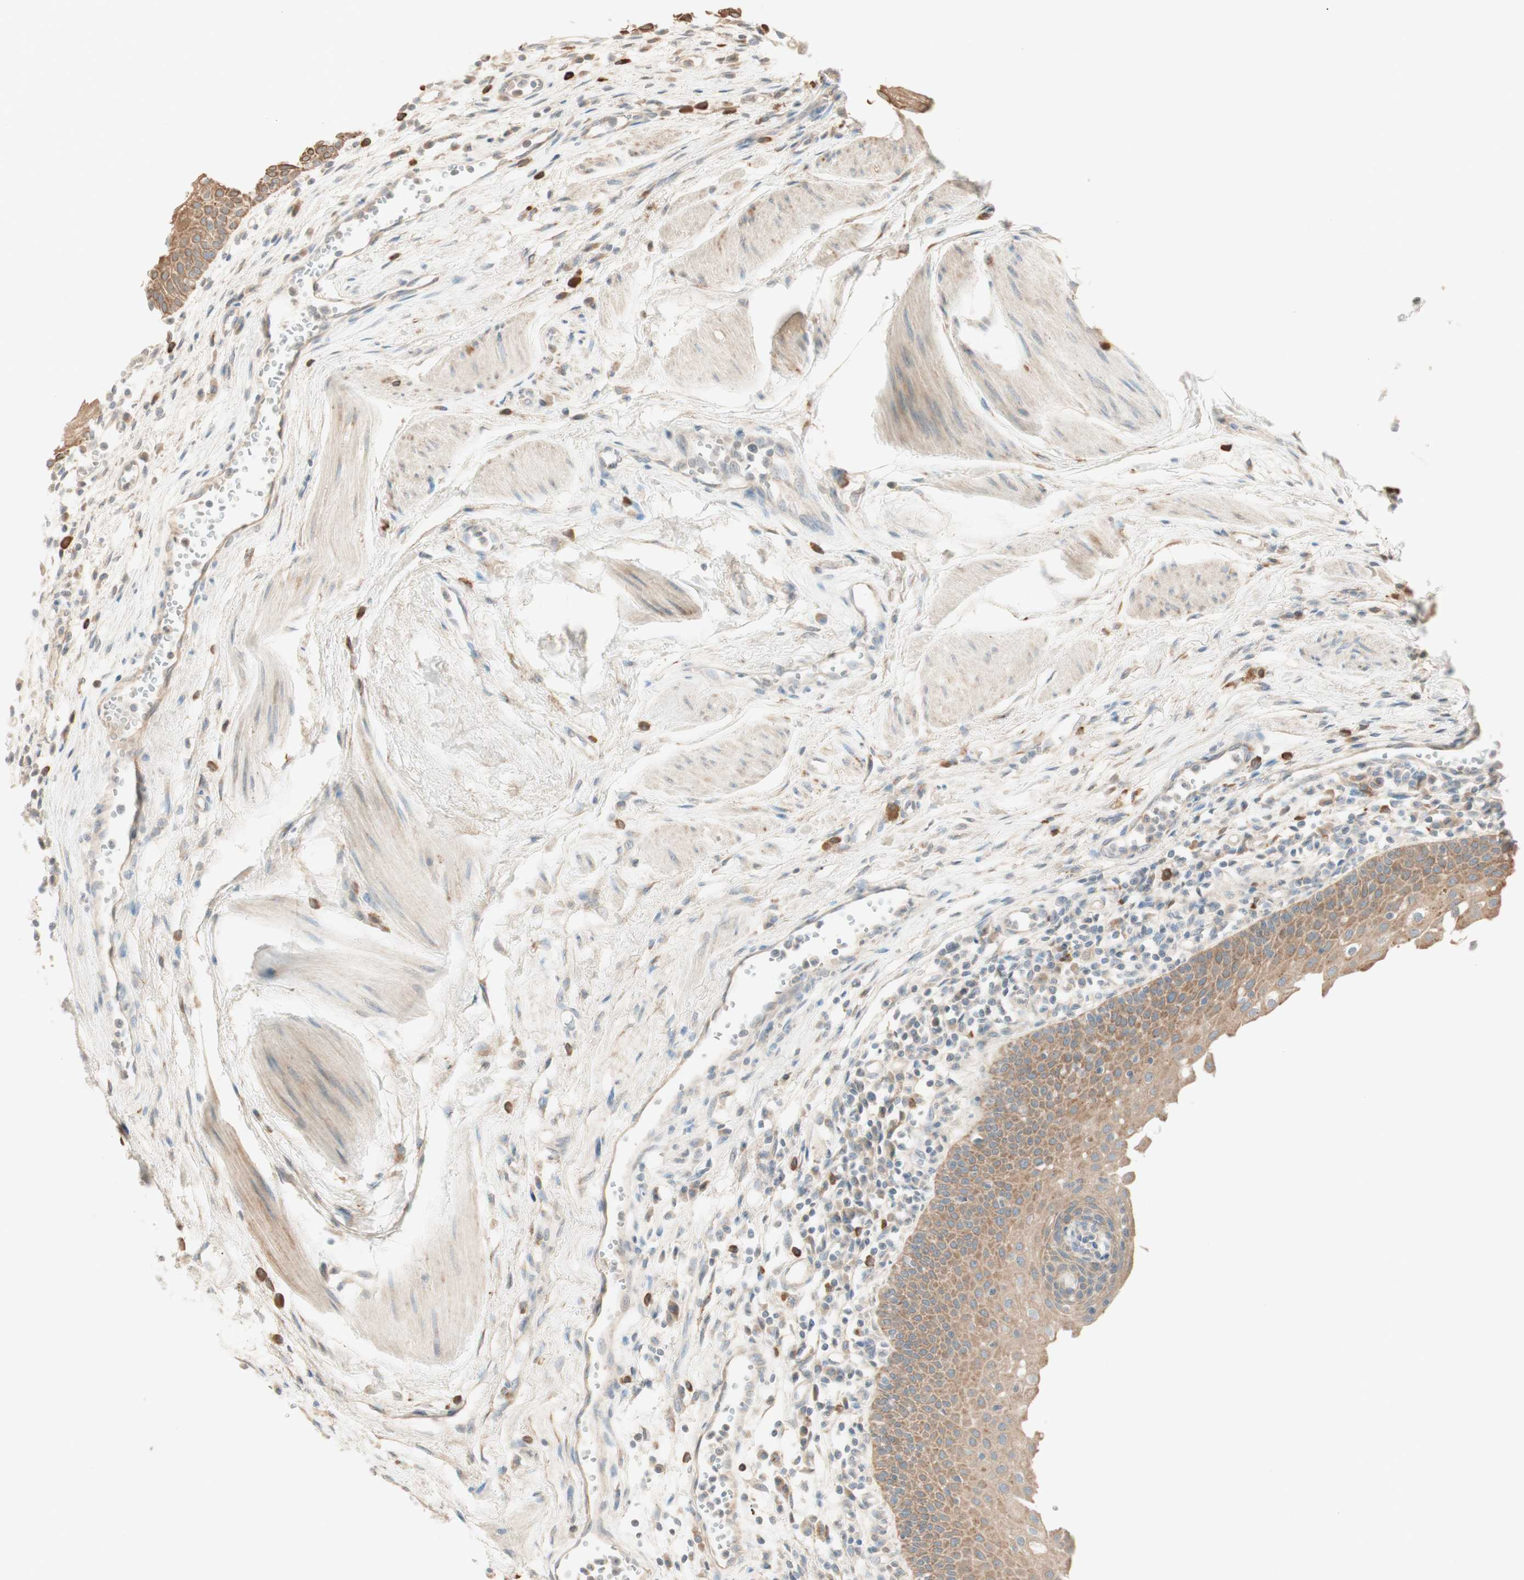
{"staining": {"intensity": "moderate", "quantity": ">75%", "location": "cytoplasmic/membranous"}, "tissue": "urothelial cancer", "cell_type": "Tumor cells", "image_type": "cancer", "snomed": [{"axis": "morphology", "description": "Urothelial carcinoma, High grade"}, {"axis": "topography", "description": "Urinary bladder"}], "caption": "Urothelial cancer was stained to show a protein in brown. There is medium levels of moderate cytoplasmic/membranous staining in about >75% of tumor cells.", "gene": "CLCN2", "patient": {"sex": "female", "age": 85}}